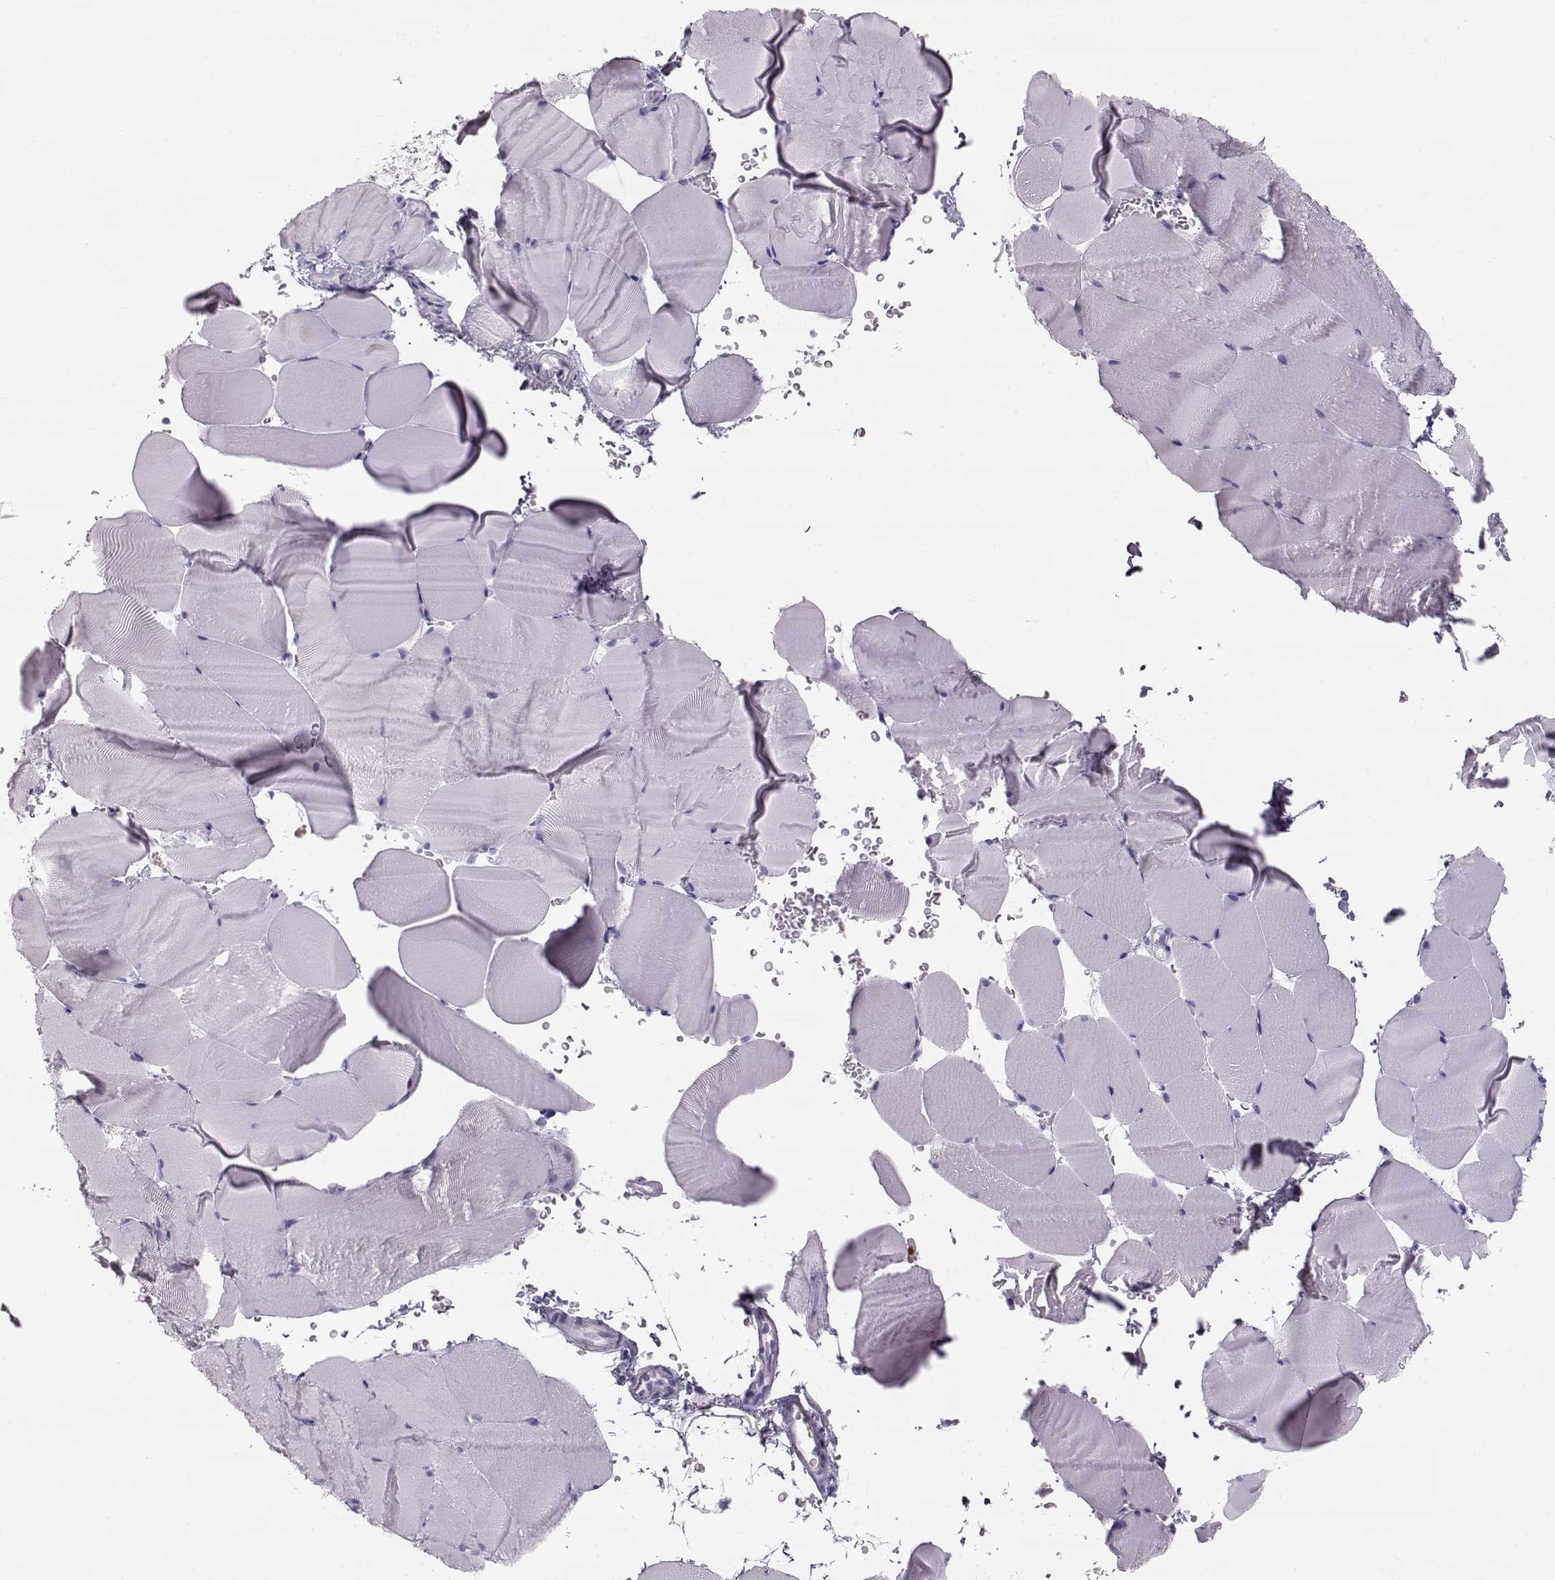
{"staining": {"intensity": "negative", "quantity": "none", "location": "none"}, "tissue": "skeletal muscle", "cell_type": "Myocytes", "image_type": "normal", "snomed": [{"axis": "morphology", "description": "Normal tissue, NOS"}, {"axis": "topography", "description": "Skeletal muscle"}], "caption": "This photomicrograph is of benign skeletal muscle stained with immunohistochemistry (IHC) to label a protein in brown with the nuclei are counter-stained blue. There is no expression in myocytes.", "gene": "MIP", "patient": {"sex": "female", "age": 37}}